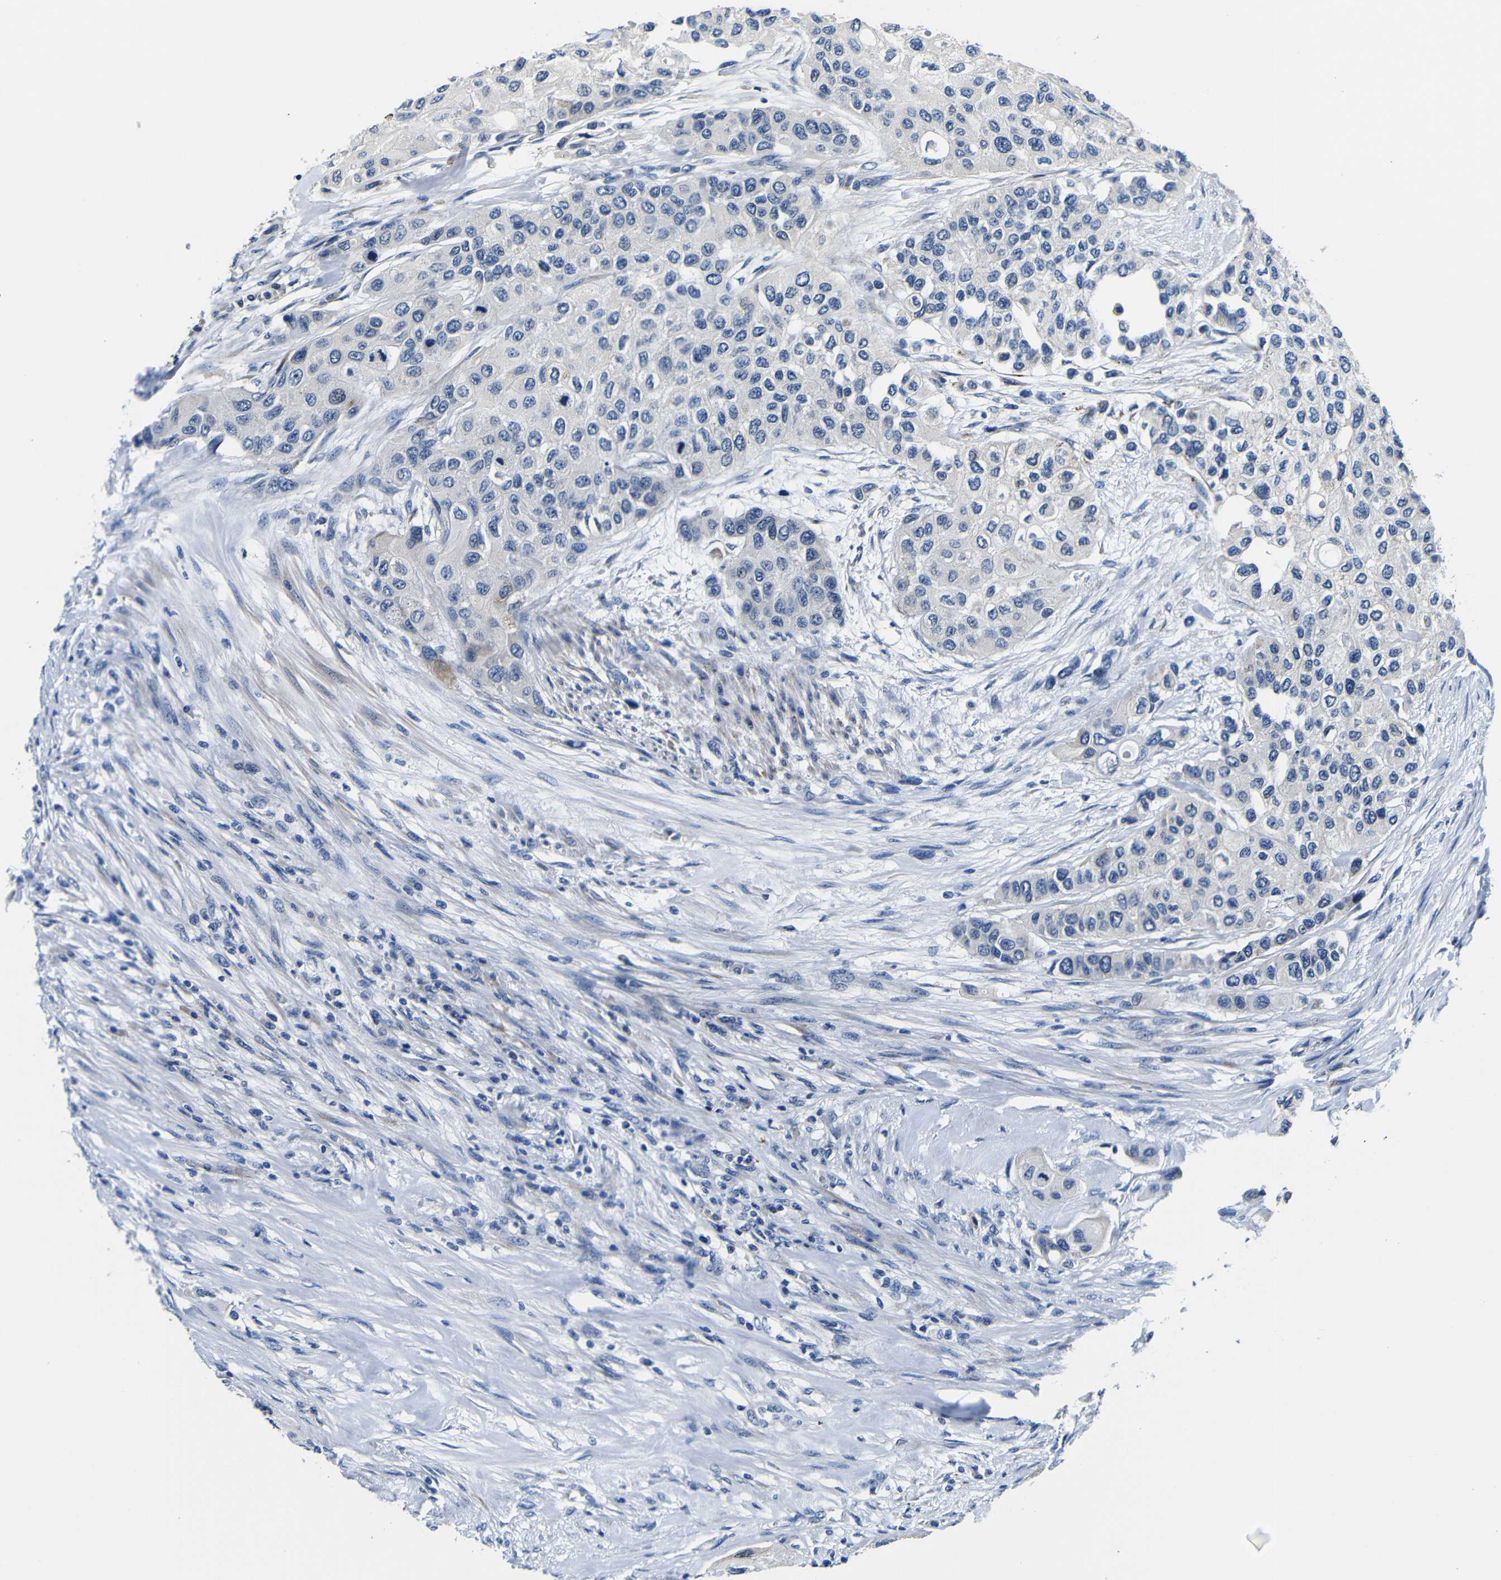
{"staining": {"intensity": "negative", "quantity": "none", "location": "none"}, "tissue": "urothelial cancer", "cell_type": "Tumor cells", "image_type": "cancer", "snomed": [{"axis": "morphology", "description": "Urothelial carcinoma, High grade"}, {"axis": "topography", "description": "Urinary bladder"}], "caption": "A histopathology image of human urothelial cancer is negative for staining in tumor cells.", "gene": "TNFAIP1", "patient": {"sex": "female", "age": 56}}